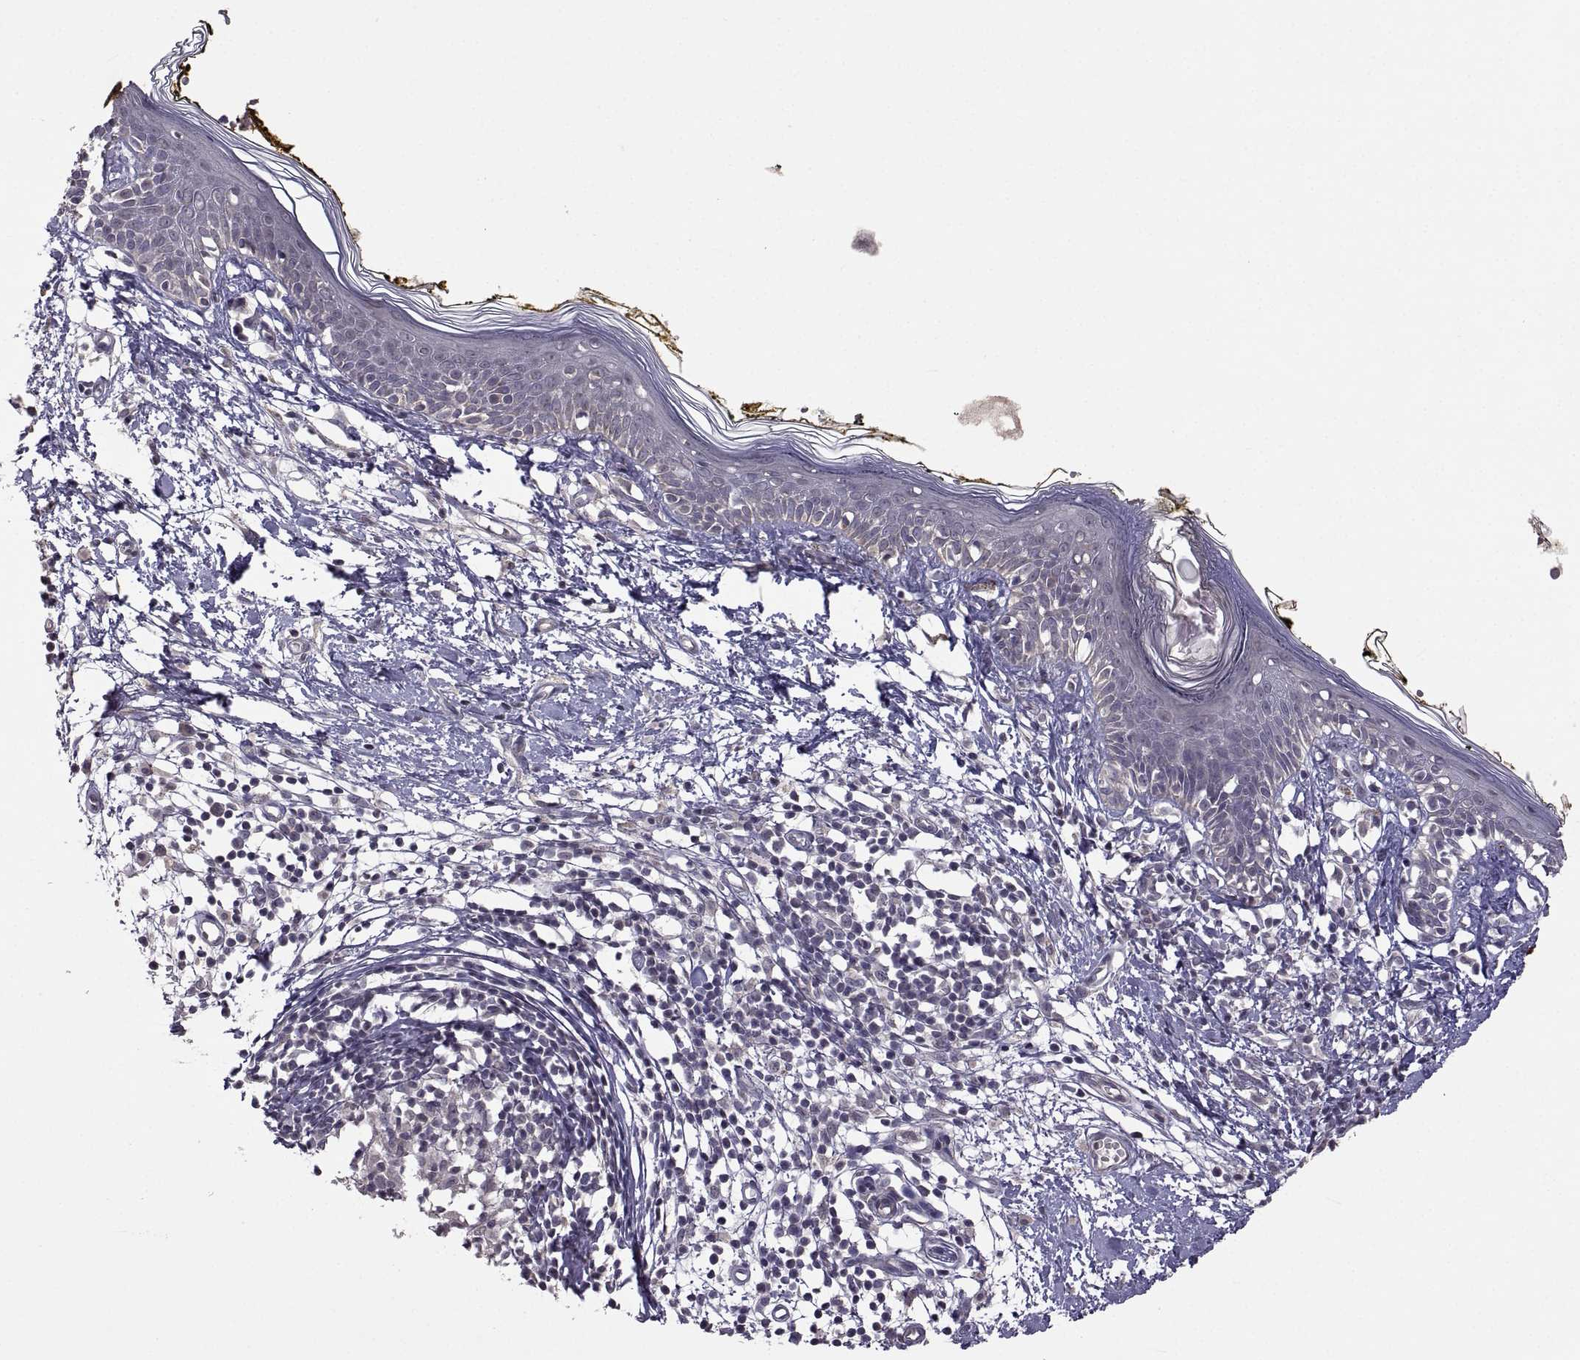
{"staining": {"intensity": "negative", "quantity": "none", "location": "none"}, "tissue": "skin", "cell_type": "Fibroblasts", "image_type": "normal", "snomed": [{"axis": "morphology", "description": "Normal tissue, NOS"}, {"axis": "topography", "description": "Skin"}], "caption": "The image shows no staining of fibroblasts in unremarkable skin. Brightfield microscopy of immunohistochemistry stained with DAB (3,3'-diaminobenzidine) (brown) and hematoxylin (blue), captured at high magnification.", "gene": "LAMA1", "patient": {"sex": "male", "age": 76}}